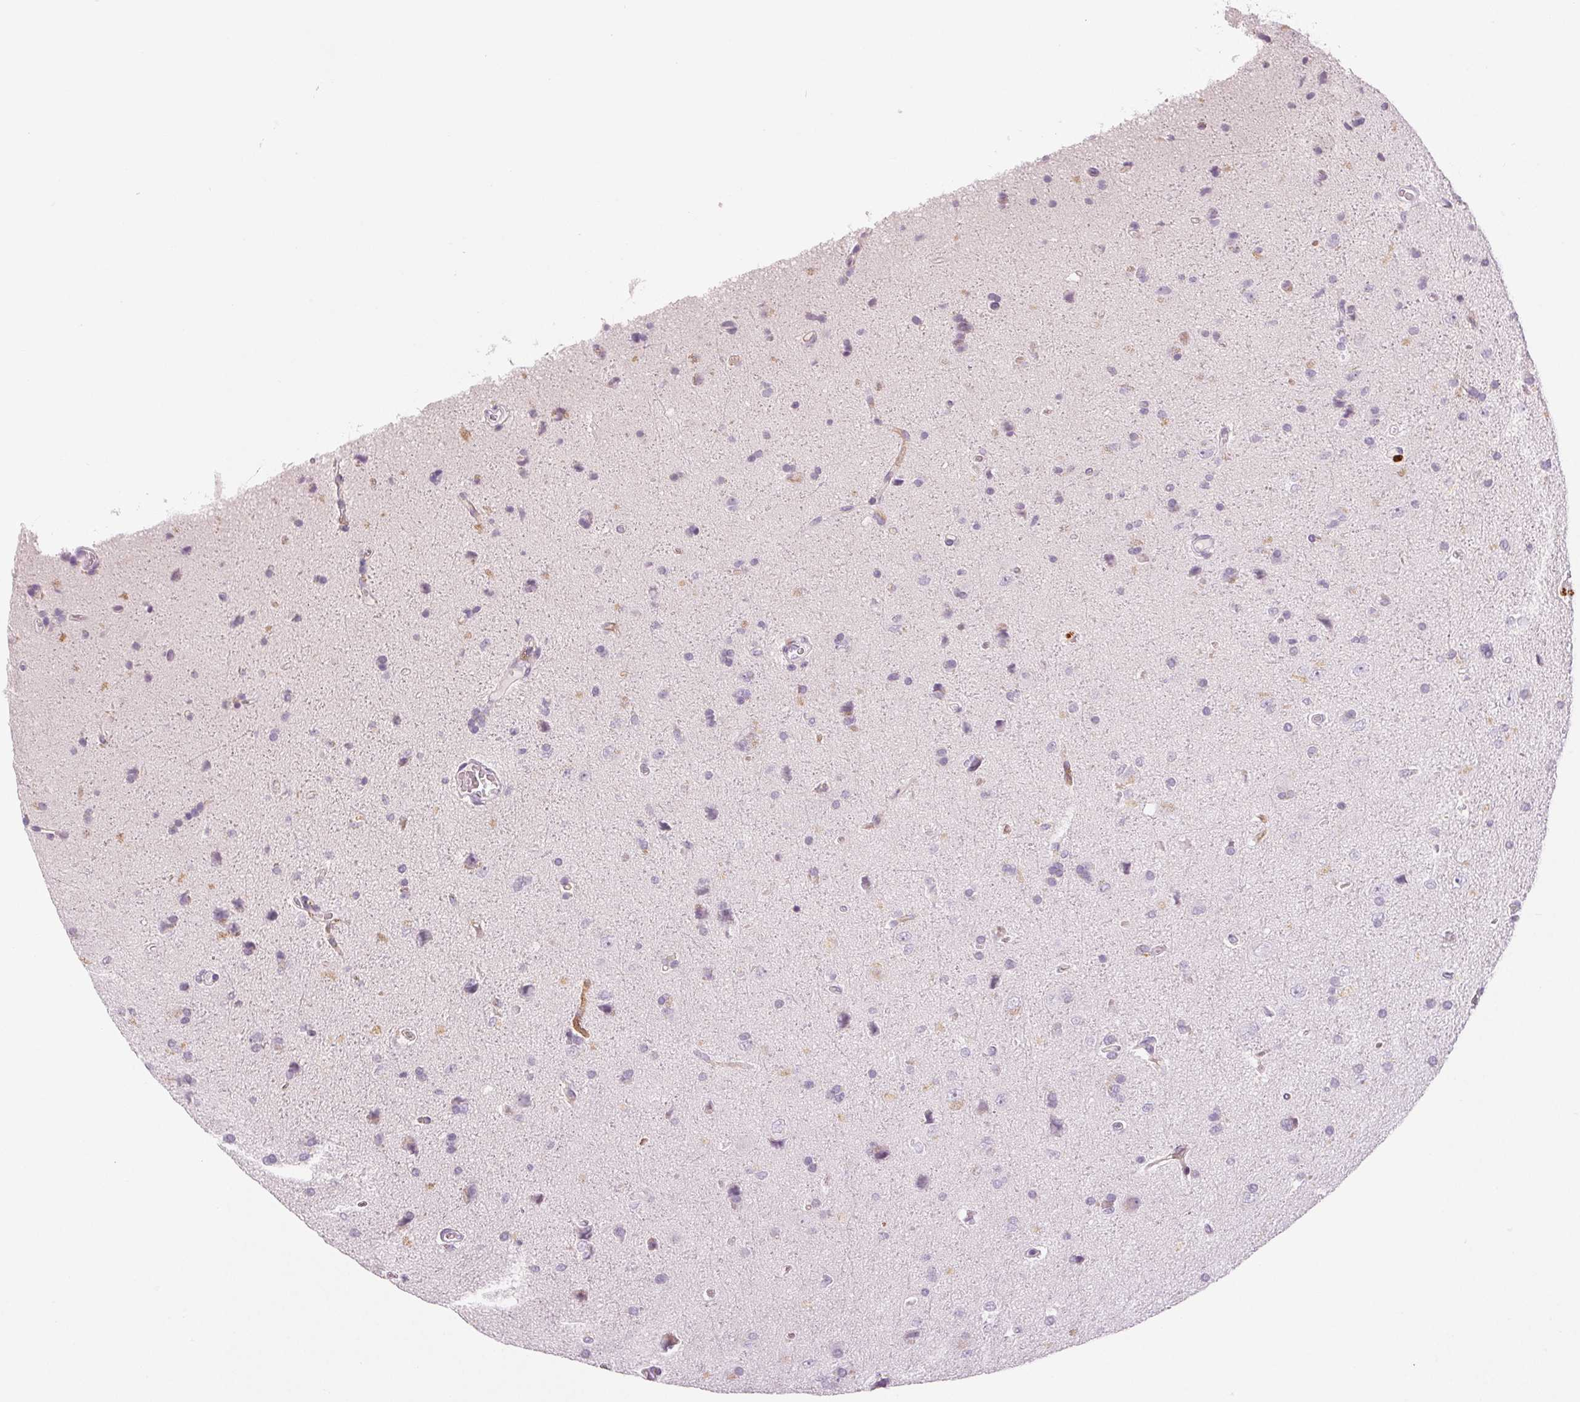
{"staining": {"intensity": "weak", "quantity": "<25%", "location": "cytoplasmic/membranous"}, "tissue": "glioma", "cell_type": "Tumor cells", "image_type": "cancer", "snomed": [{"axis": "morphology", "description": "Glioma, malignant, High grade"}, {"axis": "topography", "description": "Cerebral cortex"}], "caption": "DAB (3,3'-diaminobenzidine) immunohistochemical staining of glioma displays no significant positivity in tumor cells.", "gene": "EHHADH", "patient": {"sex": "male", "age": 70}}